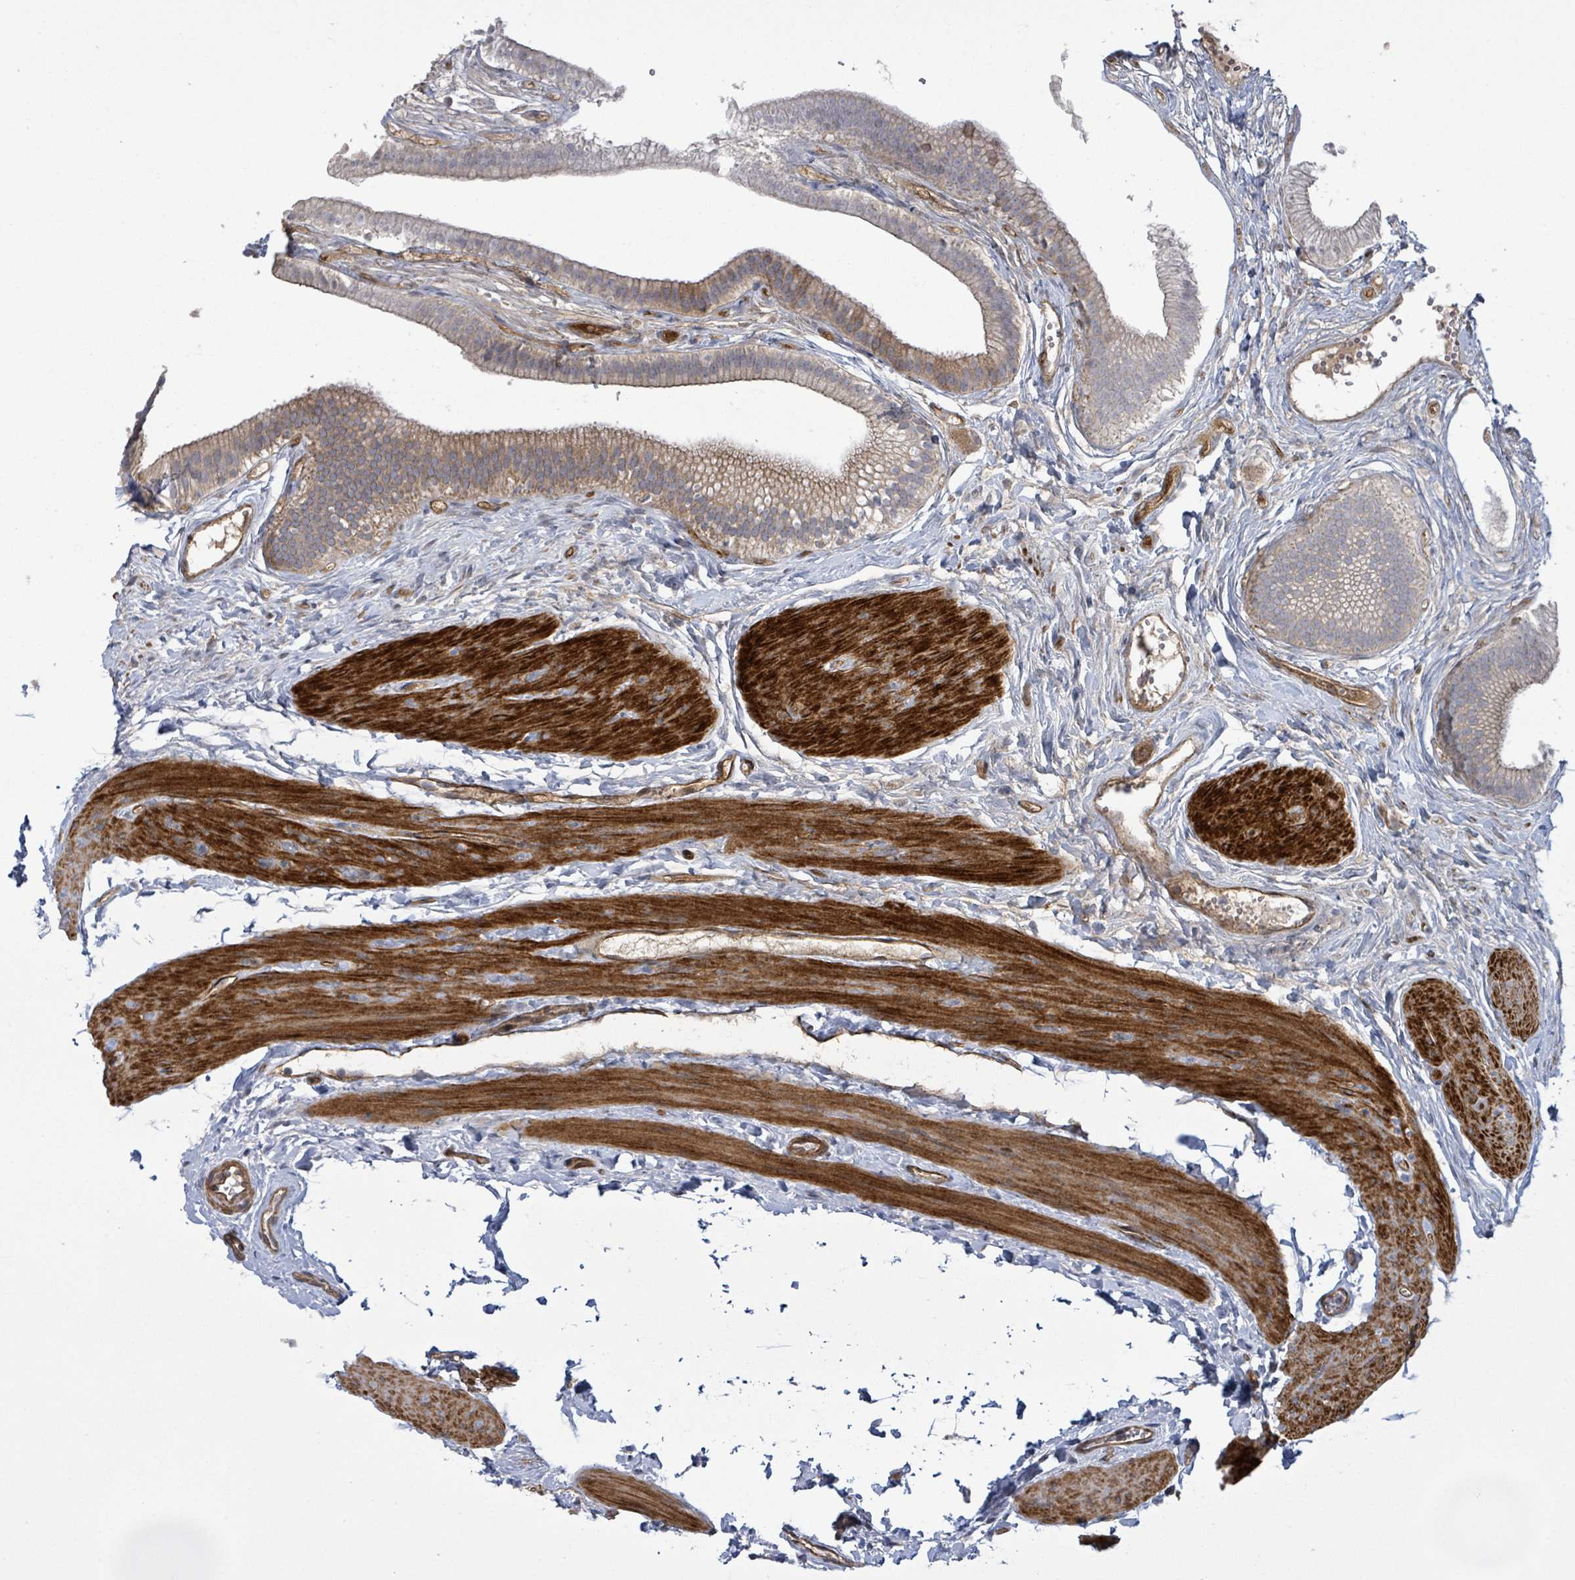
{"staining": {"intensity": "moderate", "quantity": "25%-75%", "location": "cytoplasmic/membranous"}, "tissue": "gallbladder", "cell_type": "Glandular cells", "image_type": "normal", "snomed": [{"axis": "morphology", "description": "Normal tissue, NOS"}, {"axis": "topography", "description": "Gallbladder"}], "caption": "Immunohistochemistry (IHC) image of benign gallbladder: human gallbladder stained using immunohistochemistry exhibits medium levels of moderate protein expression localized specifically in the cytoplasmic/membranous of glandular cells, appearing as a cytoplasmic/membranous brown color.", "gene": "KANK3", "patient": {"sex": "female", "age": 54}}